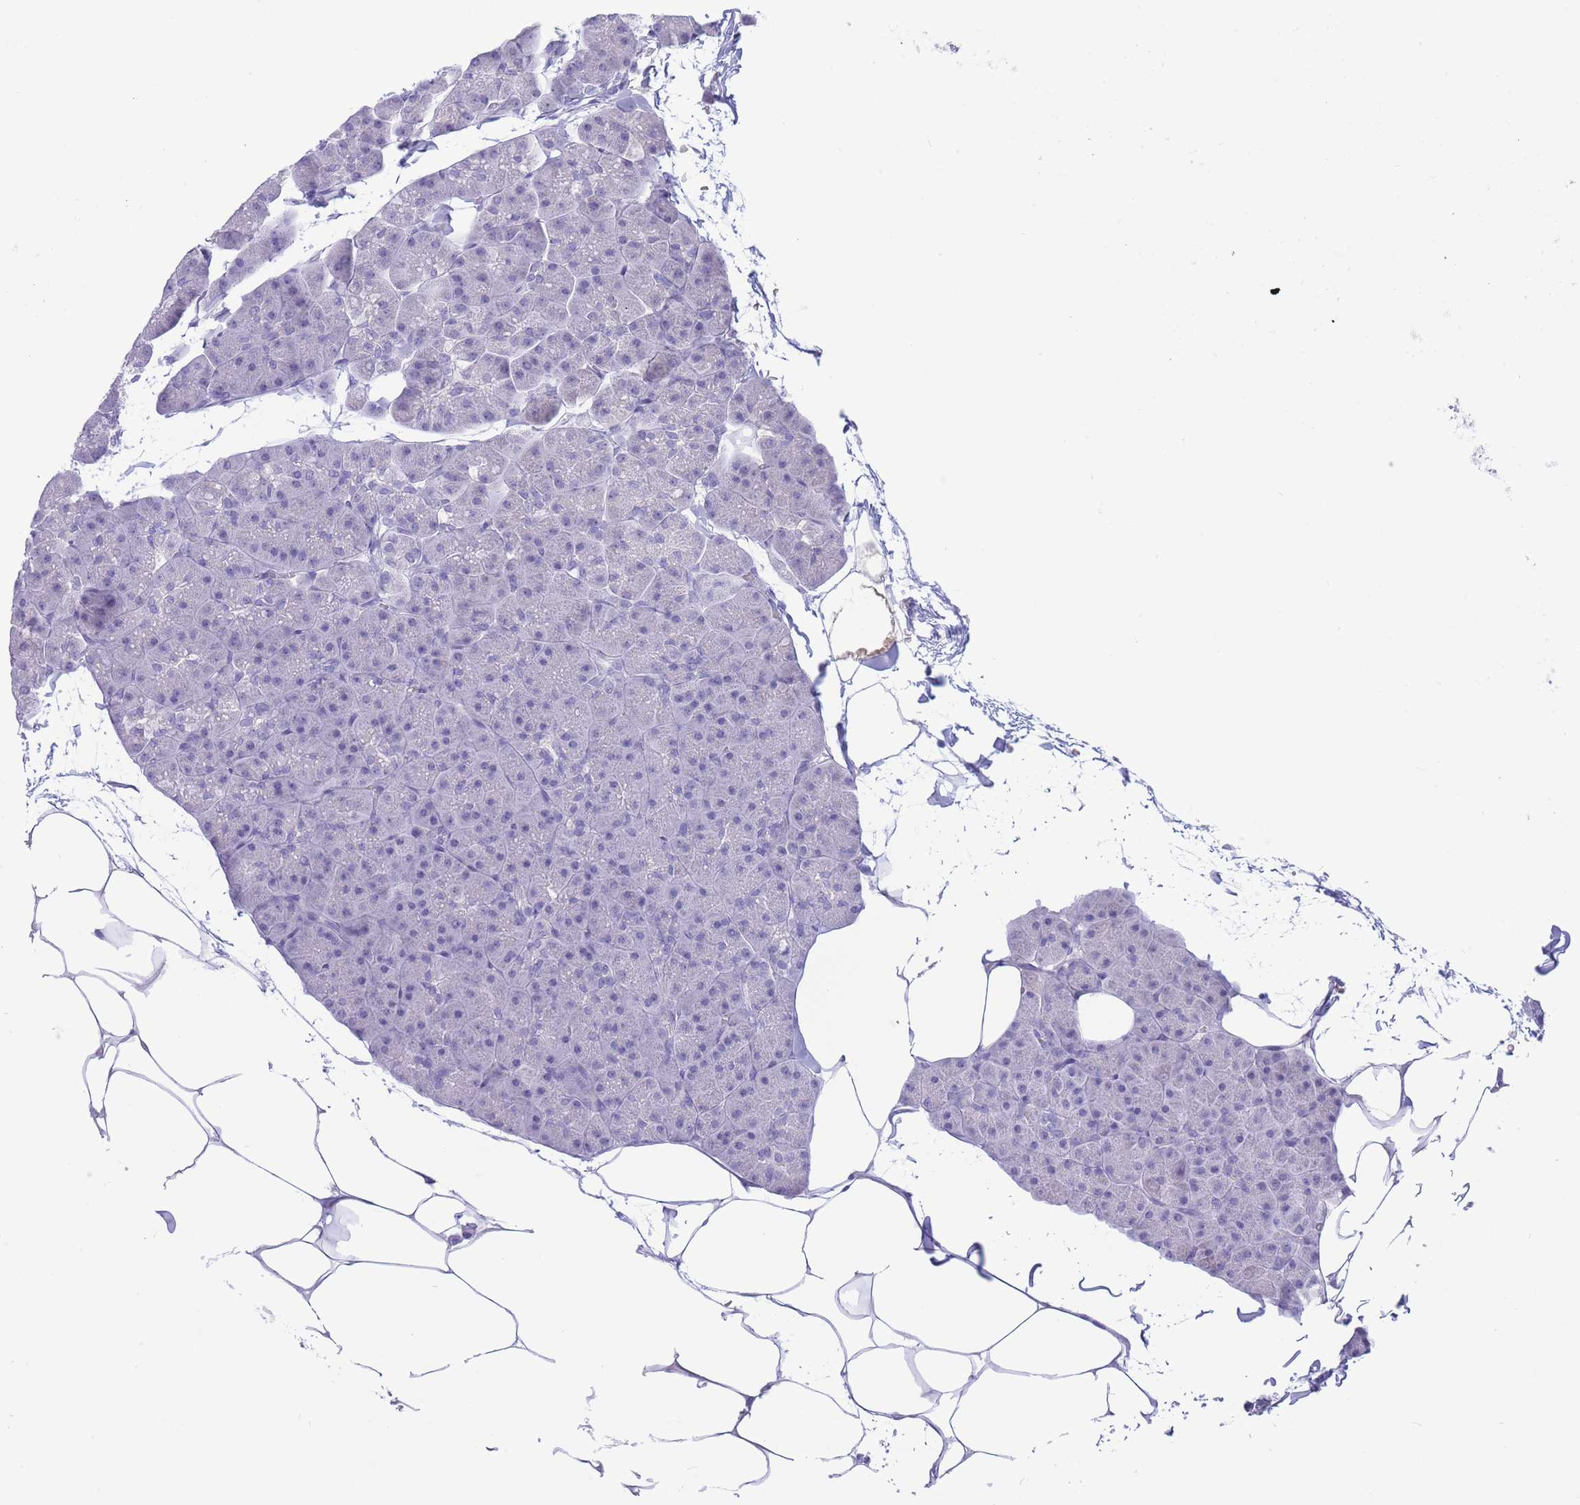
{"staining": {"intensity": "negative", "quantity": "none", "location": "none"}, "tissue": "pancreas", "cell_type": "Exocrine glandular cells", "image_type": "normal", "snomed": [{"axis": "morphology", "description": "Normal tissue, NOS"}, {"axis": "topography", "description": "Pancreas"}], "caption": "Exocrine glandular cells are negative for brown protein staining in unremarkable pancreas. (DAB IHC visualized using brightfield microscopy, high magnification).", "gene": "ASAP3", "patient": {"sex": "male", "age": 35}}